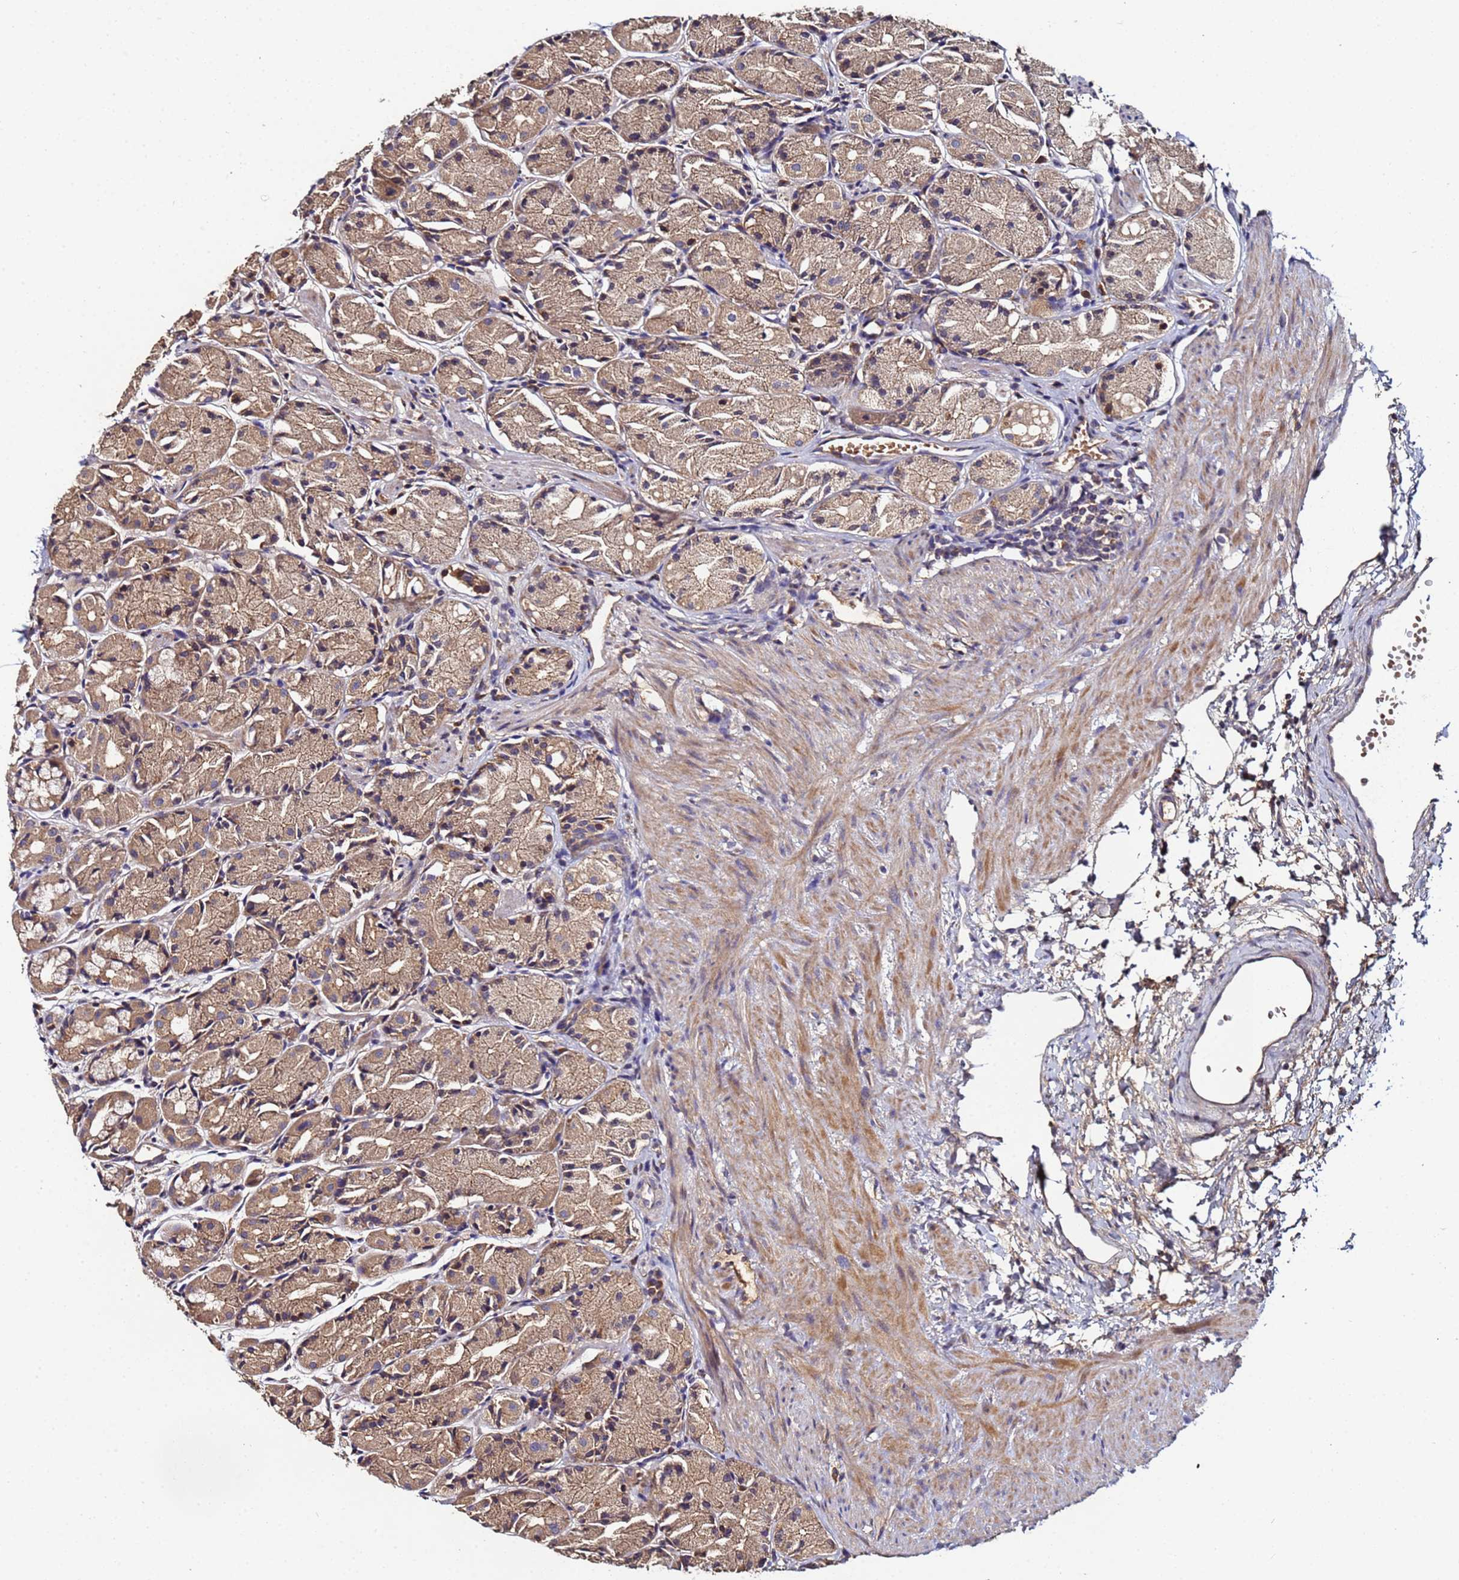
{"staining": {"intensity": "moderate", "quantity": ">75%", "location": "cytoplasmic/membranous"}, "tissue": "stomach", "cell_type": "Glandular cells", "image_type": "normal", "snomed": [{"axis": "morphology", "description": "Normal tissue, NOS"}, {"axis": "topography", "description": "Stomach, upper"}], "caption": "Brown immunohistochemical staining in normal human stomach shows moderate cytoplasmic/membranous staining in about >75% of glandular cells. Using DAB (brown) and hematoxylin (blue) stains, captured at high magnification using brightfield microscopy.", "gene": "OSER1", "patient": {"sex": "male", "age": 47}}